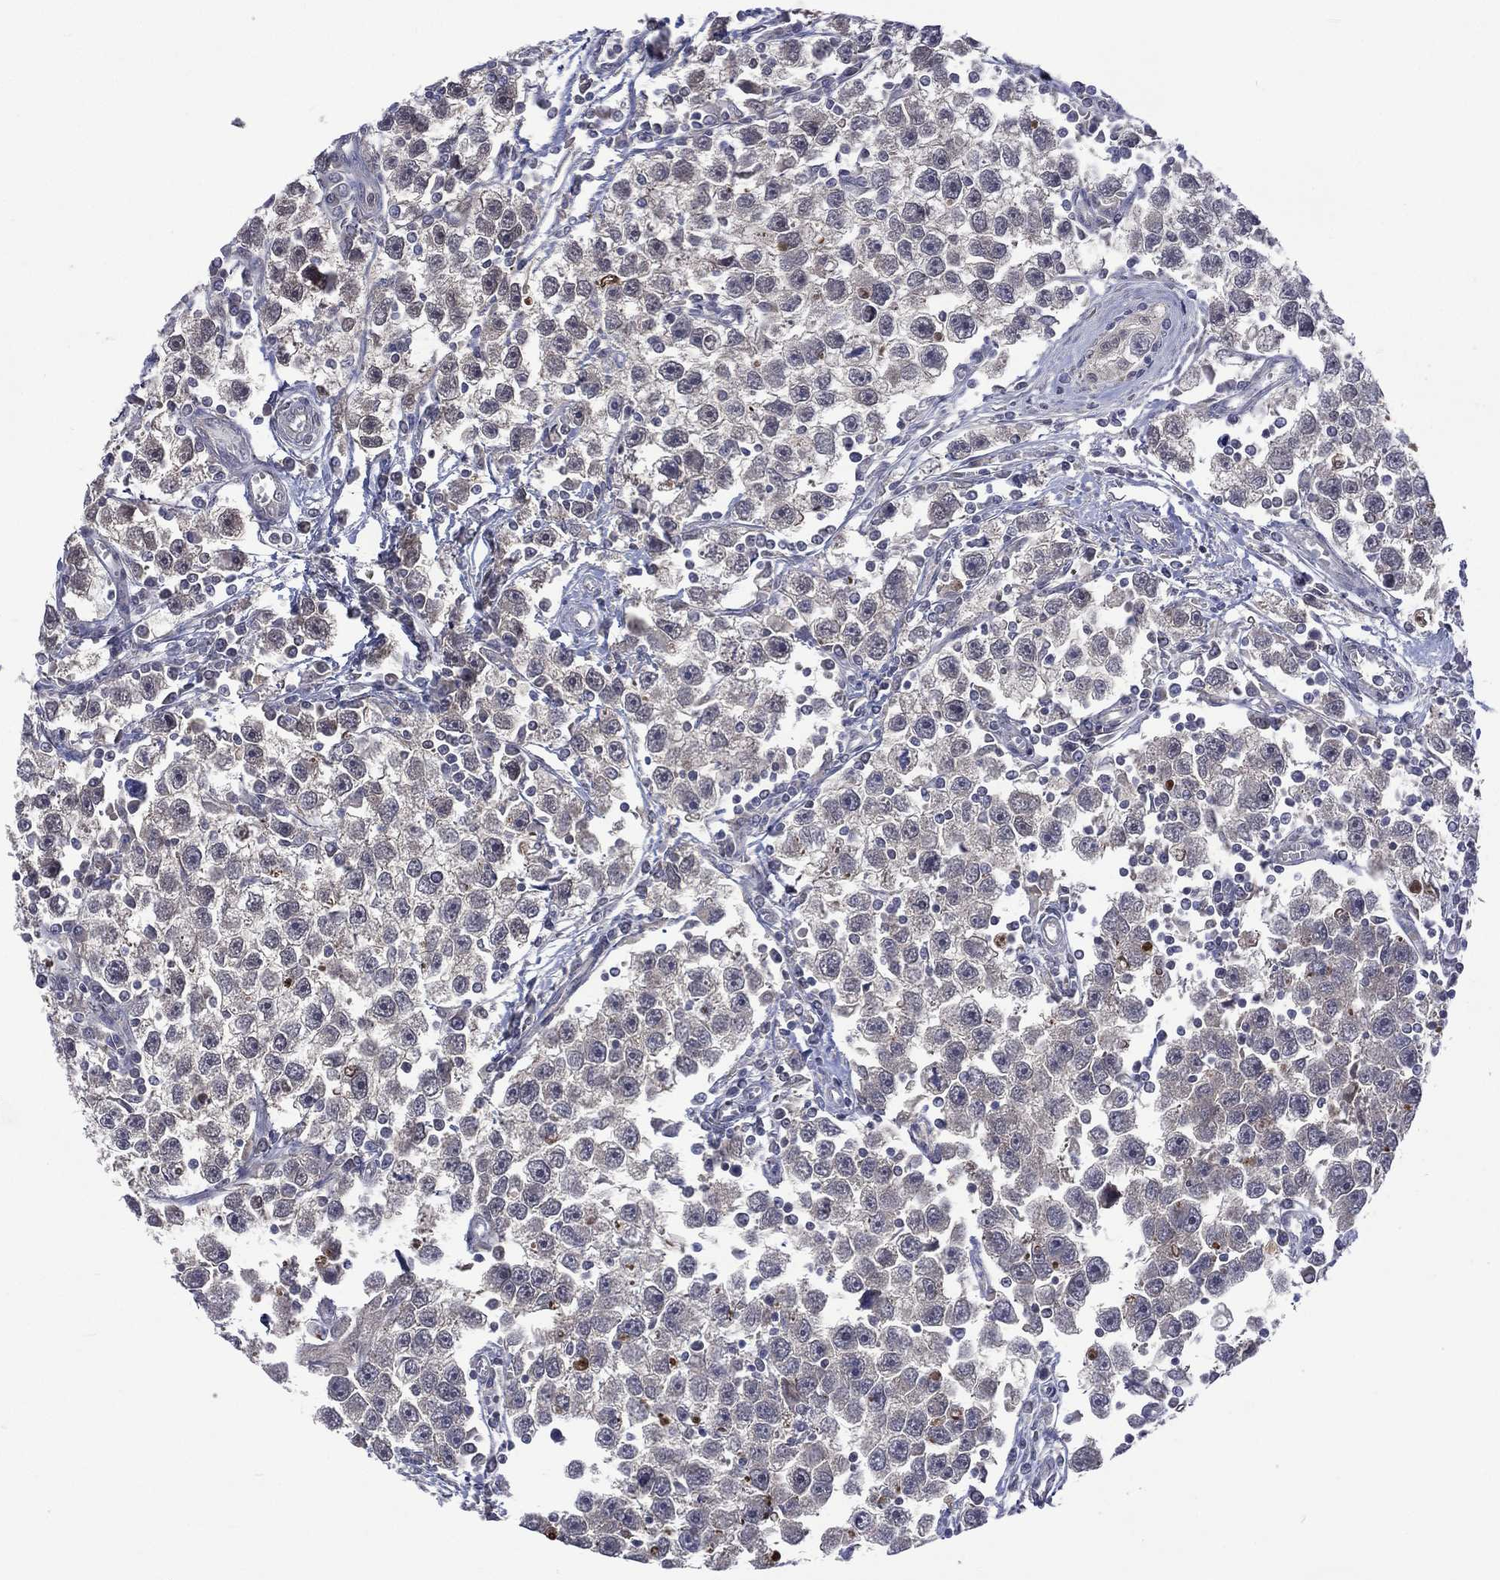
{"staining": {"intensity": "negative", "quantity": "none", "location": "none"}, "tissue": "testis cancer", "cell_type": "Tumor cells", "image_type": "cancer", "snomed": [{"axis": "morphology", "description": "Seminoma, NOS"}, {"axis": "topography", "description": "Testis"}], "caption": "Micrograph shows no significant protein positivity in tumor cells of testis cancer (seminoma).", "gene": "MTAP", "patient": {"sex": "male", "age": 30}}